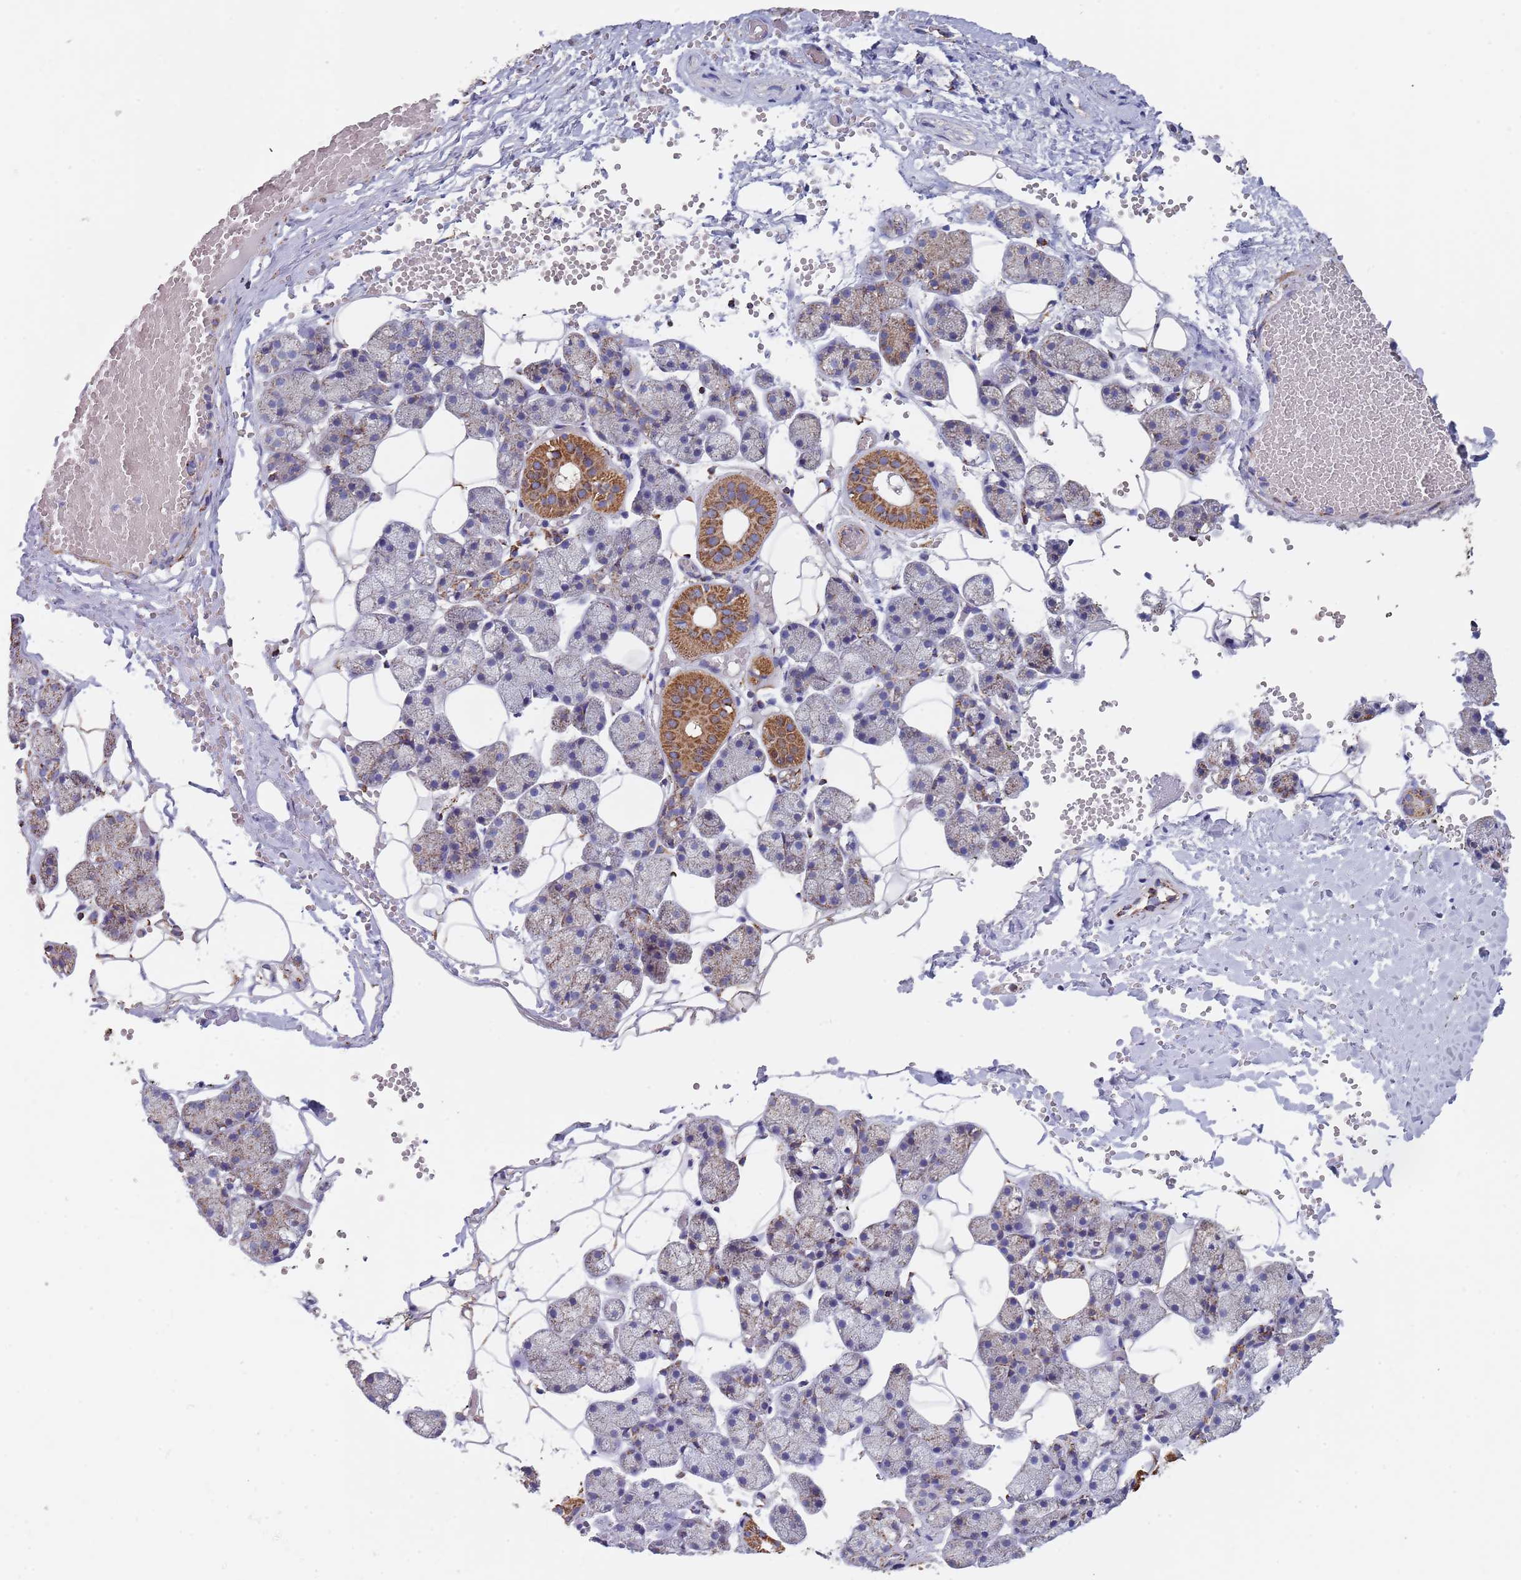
{"staining": {"intensity": "strong", "quantity": "<25%", "location": "cytoplasmic/membranous"}, "tissue": "salivary gland", "cell_type": "Glandular cells", "image_type": "normal", "snomed": [{"axis": "morphology", "description": "Normal tissue, NOS"}, {"axis": "topography", "description": "Salivary gland"}], "caption": "A histopathology image of human salivary gland stained for a protein displays strong cytoplasmic/membranous brown staining in glandular cells. The staining was performed using DAB (3,3'-diaminobenzidine), with brown indicating positive protein expression. Nuclei are stained blue with hematoxylin.", "gene": "PGP", "patient": {"sex": "female", "age": 33}}